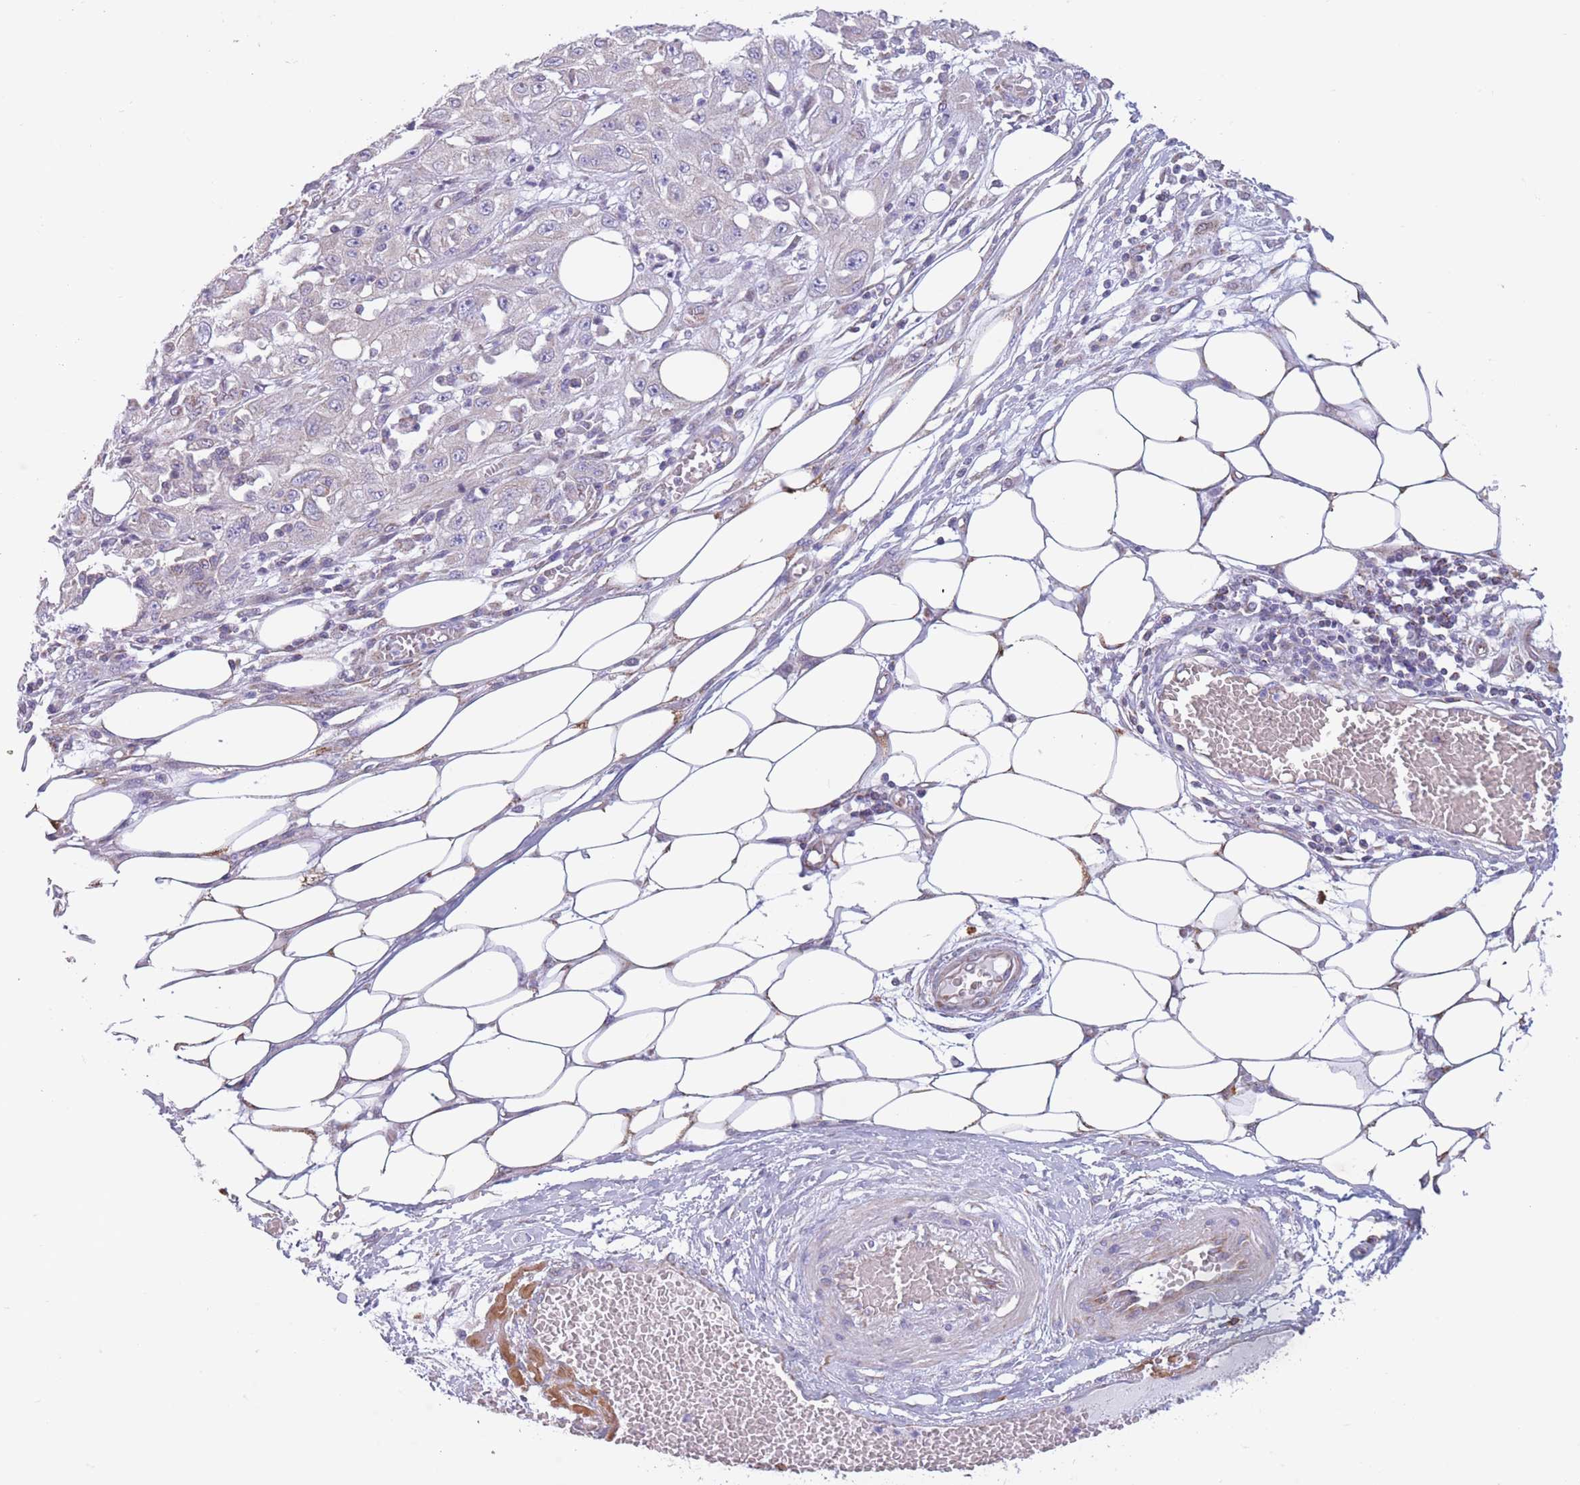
{"staining": {"intensity": "negative", "quantity": "none", "location": "none"}, "tissue": "skin cancer", "cell_type": "Tumor cells", "image_type": "cancer", "snomed": [{"axis": "morphology", "description": "Squamous cell carcinoma, NOS"}, {"axis": "morphology", "description": "Squamous cell carcinoma, metastatic, NOS"}, {"axis": "topography", "description": "Skin"}, {"axis": "topography", "description": "Lymph node"}], "caption": "An image of human skin cancer (metastatic squamous cell carcinoma) is negative for staining in tumor cells.", "gene": "PDHA1", "patient": {"sex": "male", "age": 75}}